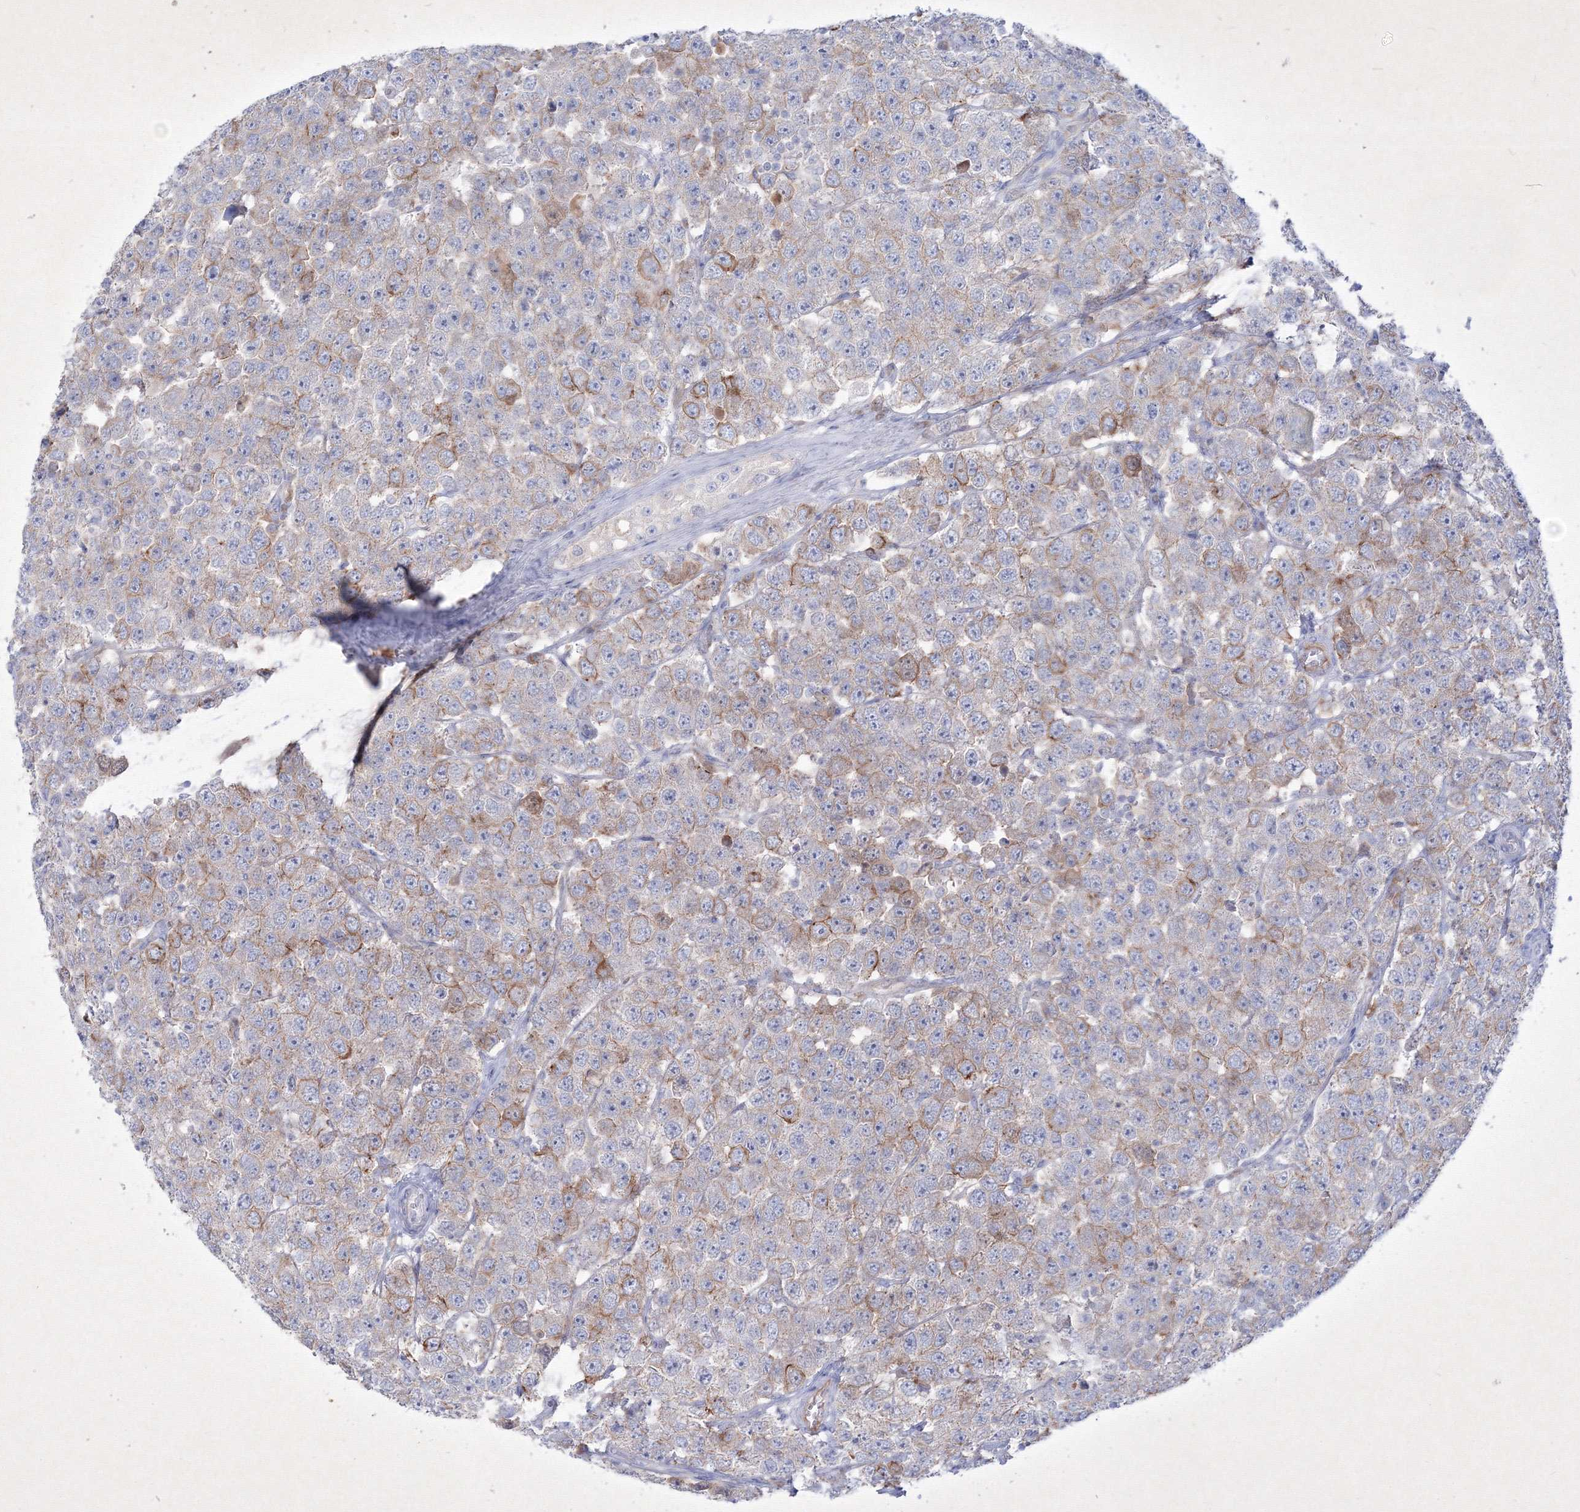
{"staining": {"intensity": "moderate", "quantity": "25%-75%", "location": "cytoplasmic/membranous"}, "tissue": "testis cancer", "cell_type": "Tumor cells", "image_type": "cancer", "snomed": [{"axis": "morphology", "description": "Seminoma, NOS"}, {"axis": "topography", "description": "Testis"}], "caption": "Moderate cytoplasmic/membranous staining for a protein is present in about 25%-75% of tumor cells of seminoma (testis) using IHC.", "gene": "TMEM139", "patient": {"sex": "male", "age": 28}}